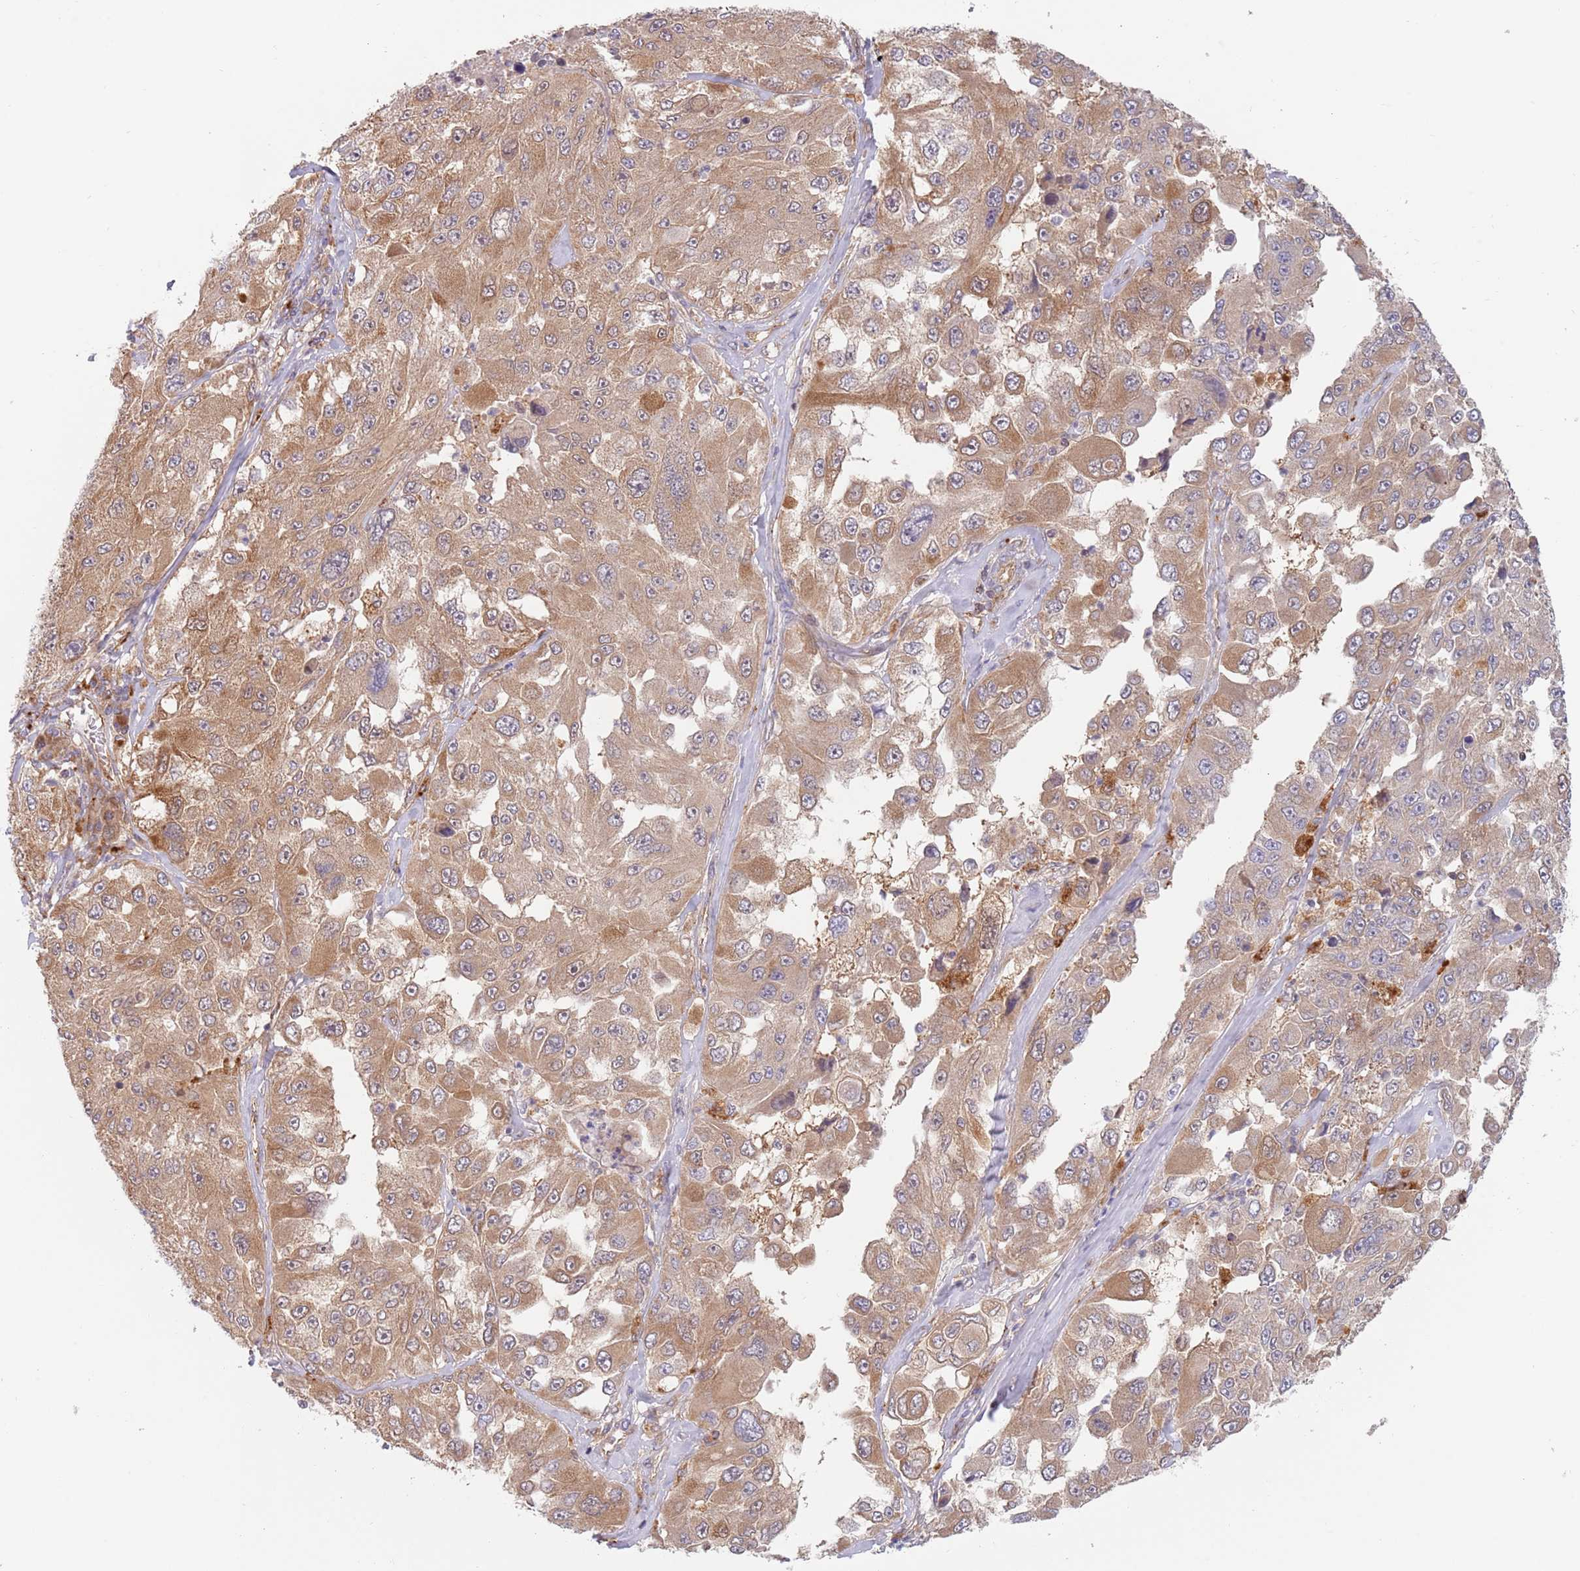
{"staining": {"intensity": "moderate", "quantity": ">75%", "location": "cytoplasmic/membranous"}, "tissue": "melanoma", "cell_type": "Tumor cells", "image_type": "cancer", "snomed": [{"axis": "morphology", "description": "Malignant melanoma, Metastatic site"}, {"axis": "topography", "description": "Lymph node"}], "caption": "This is an image of IHC staining of melanoma, which shows moderate expression in the cytoplasmic/membranous of tumor cells.", "gene": "GUK1", "patient": {"sex": "male", "age": 62}}